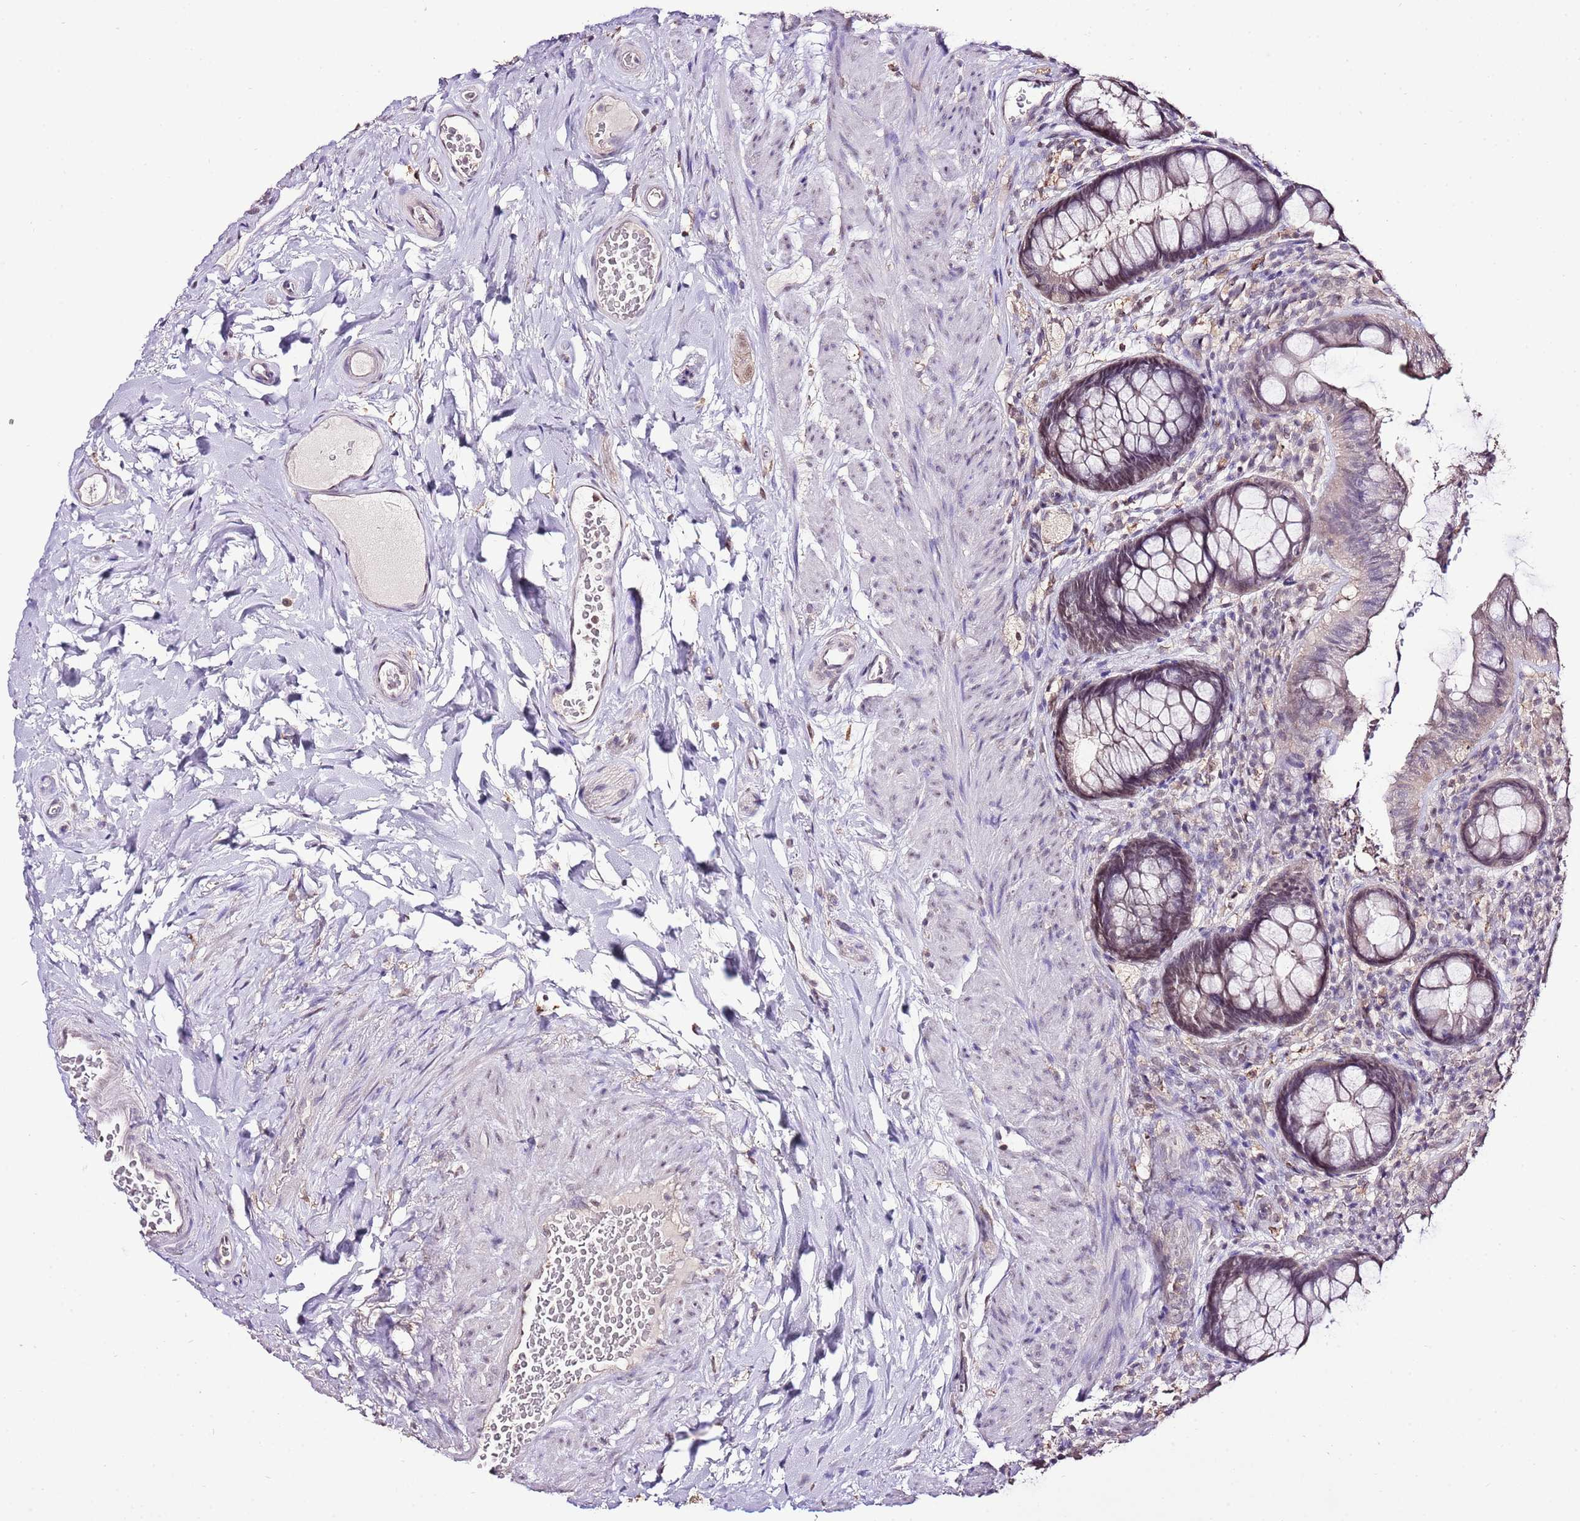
{"staining": {"intensity": "weak", "quantity": "25%-75%", "location": "nuclear"}, "tissue": "rectum", "cell_type": "Glandular cells", "image_type": "normal", "snomed": [{"axis": "morphology", "description": "Normal tissue, NOS"}, {"axis": "topography", "description": "Rectum"}, {"axis": "topography", "description": "Peripheral nerve tissue"}], "caption": "This image reveals immunohistochemistry staining of benign rectum, with low weak nuclear positivity in about 25%-75% of glandular cells.", "gene": "IZUMO4", "patient": {"sex": "female", "age": 69}}